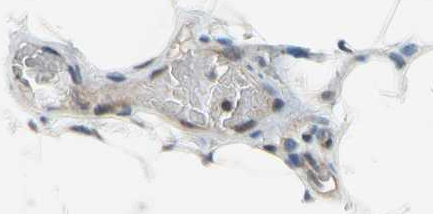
{"staining": {"intensity": "negative", "quantity": "none", "location": "none"}, "tissue": "adipose tissue", "cell_type": "Adipocytes", "image_type": "normal", "snomed": [{"axis": "morphology", "description": "Normal tissue, NOS"}, {"axis": "topography", "description": "Soft tissue"}], "caption": "This is an IHC photomicrograph of unremarkable adipose tissue. There is no staining in adipocytes.", "gene": "MAPK9", "patient": {"sex": "male", "age": 26}}